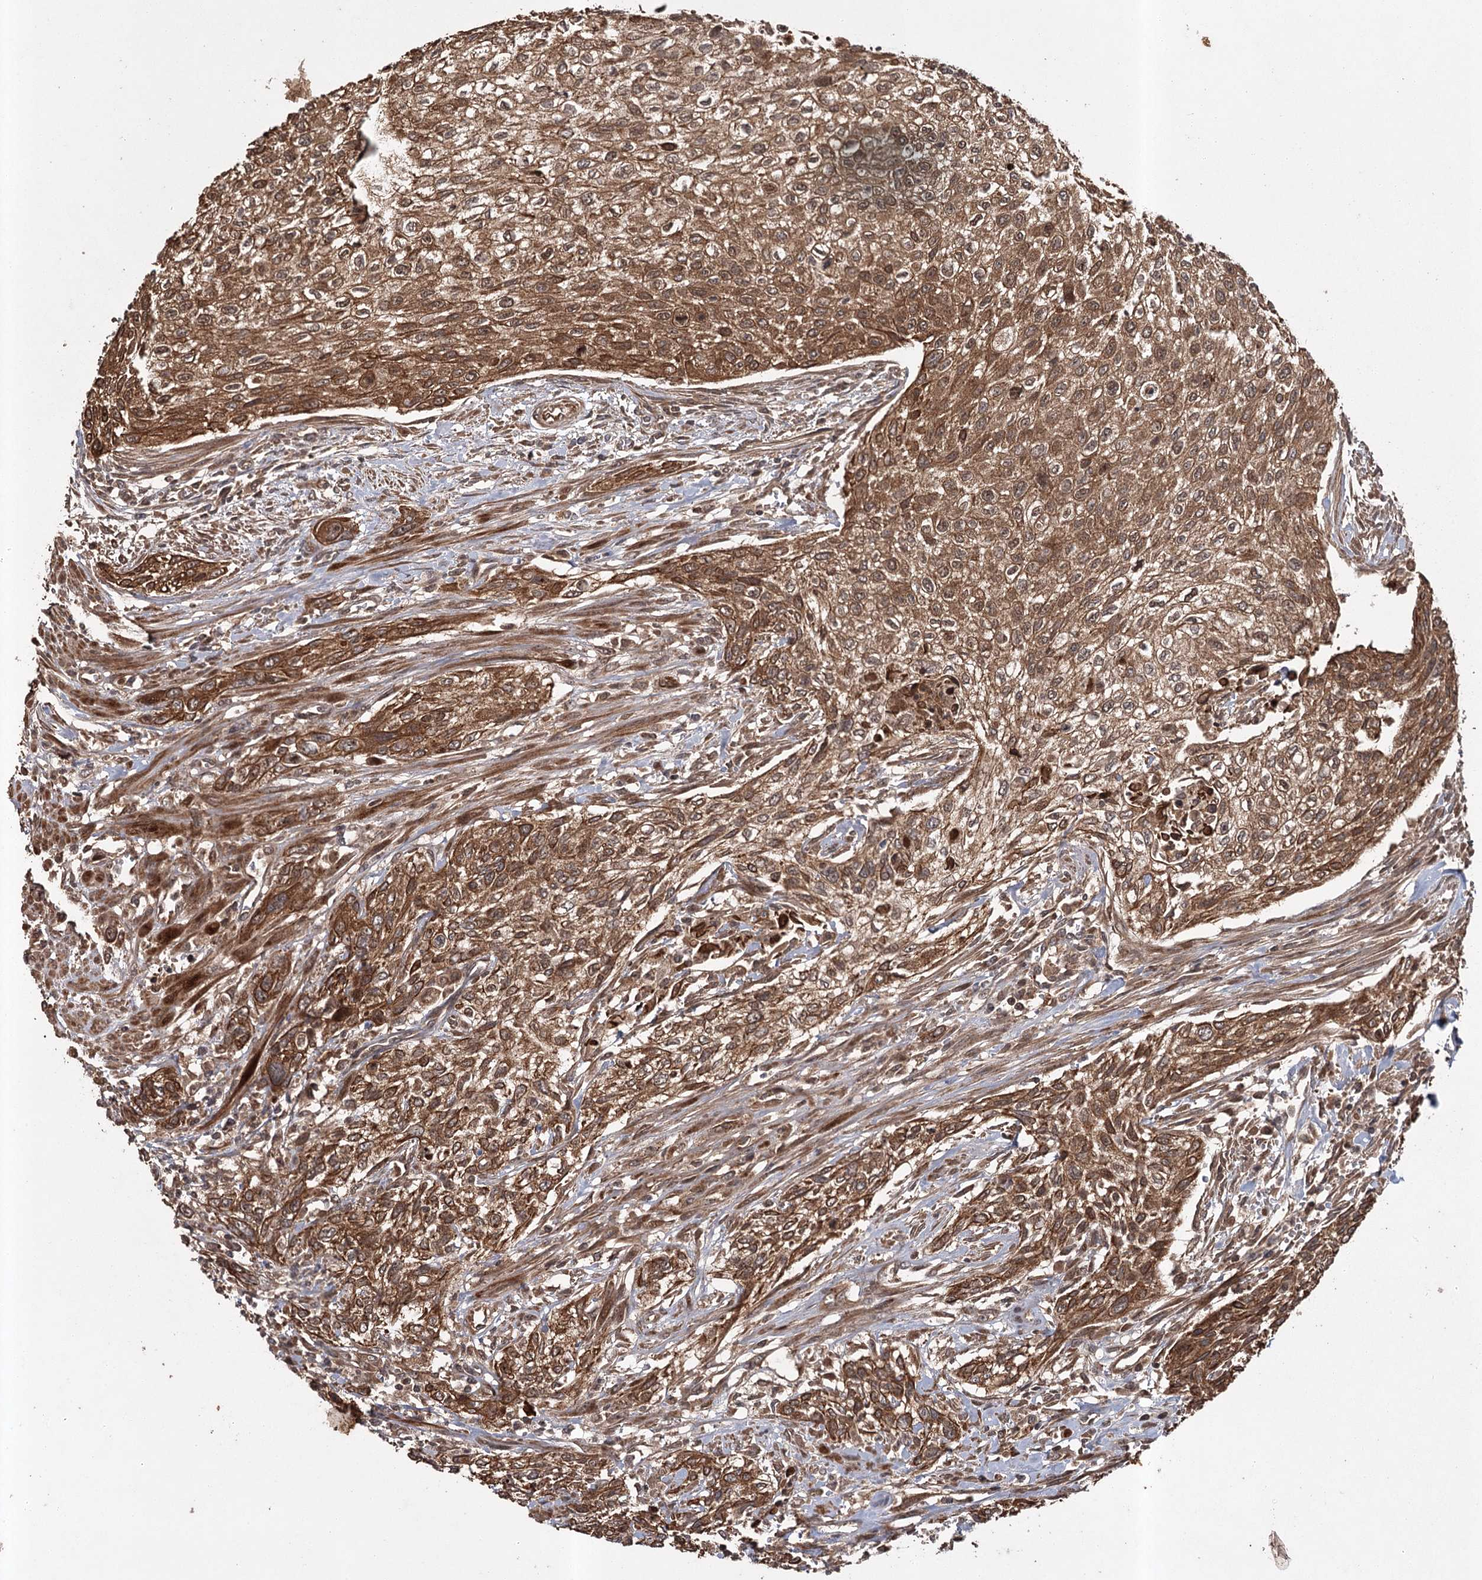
{"staining": {"intensity": "strong", "quantity": ">75%", "location": "cytoplasmic/membranous"}, "tissue": "urothelial cancer", "cell_type": "Tumor cells", "image_type": "cancer", "snomed": [{"axis": "morphology", "description": "Urothelial carcinoma, High grade"}, {"axis": "topography", "description": "Urinary bladder"}], "caption": "High-magnification brightfield microscopy of urothelial cancer stained with DAB (brown) and counterstained with hematoxylin (blue). tumor cells exhibit strong cytoplasmic/membranous expression is identified in about>75% of cells.", "gene": "RPAP3", "patient": {"sex": "male", "age": 35}}